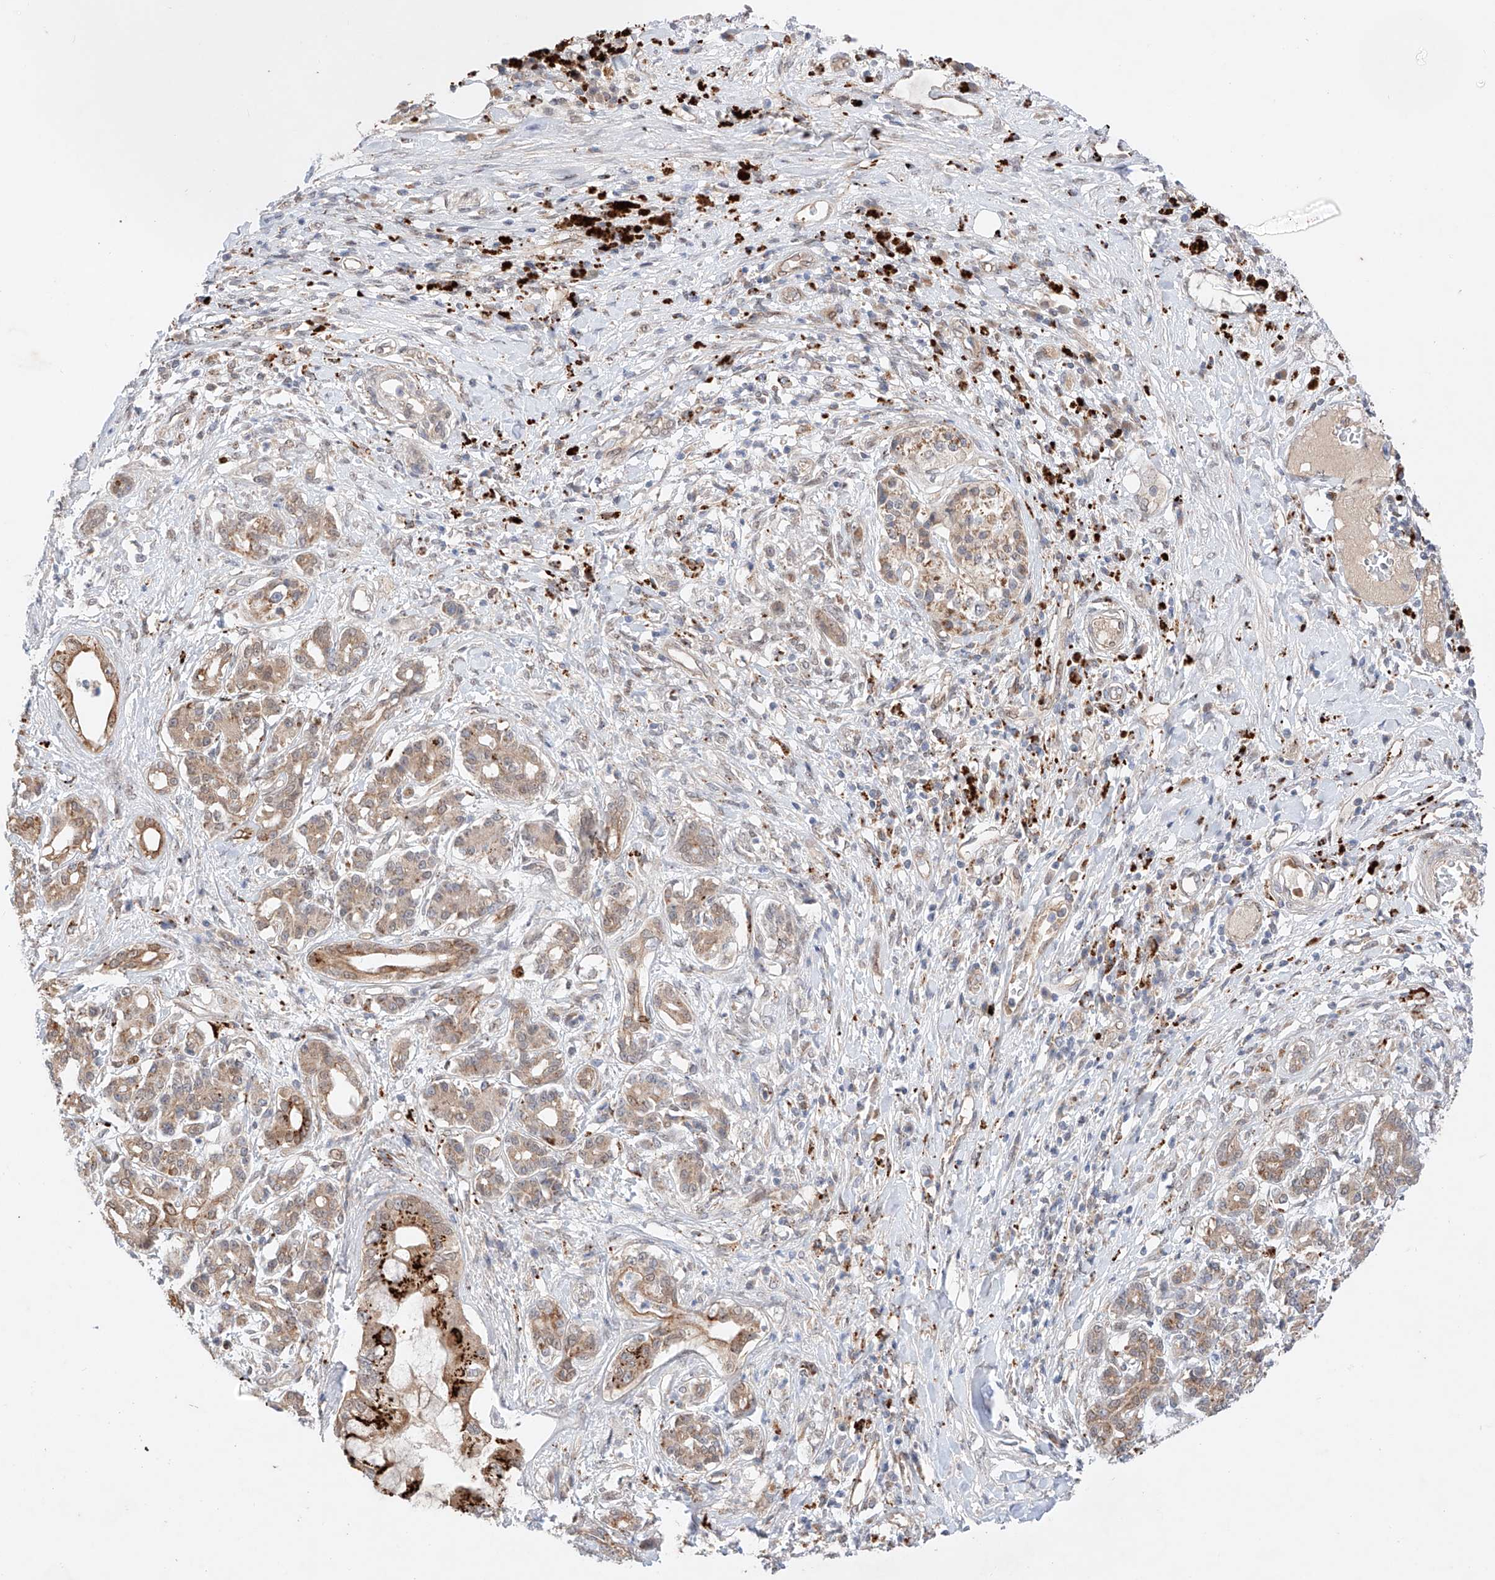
{"staining": {"intensity": "strong", "quantity": "25%-75%", "location": "cytoplasmic/membranous"}, "tissue": "pancreatic cancer", "cell_type": "Tumor cells", "image_type": "cancer", "snomed": [{"axis": "morphology", "description": "Adenocarcinoma, NOS"}, {"axis": "topography", "description": "Pancreas"}], "caption": "Tumor cells reveal high levels of strong cytoplasmic/membranous positivity in about 25%-75% of cells in adenocarcinoma (pancreatic).", "gene": "GCNT1", "patient": {"sex": "female", "age": 56}}